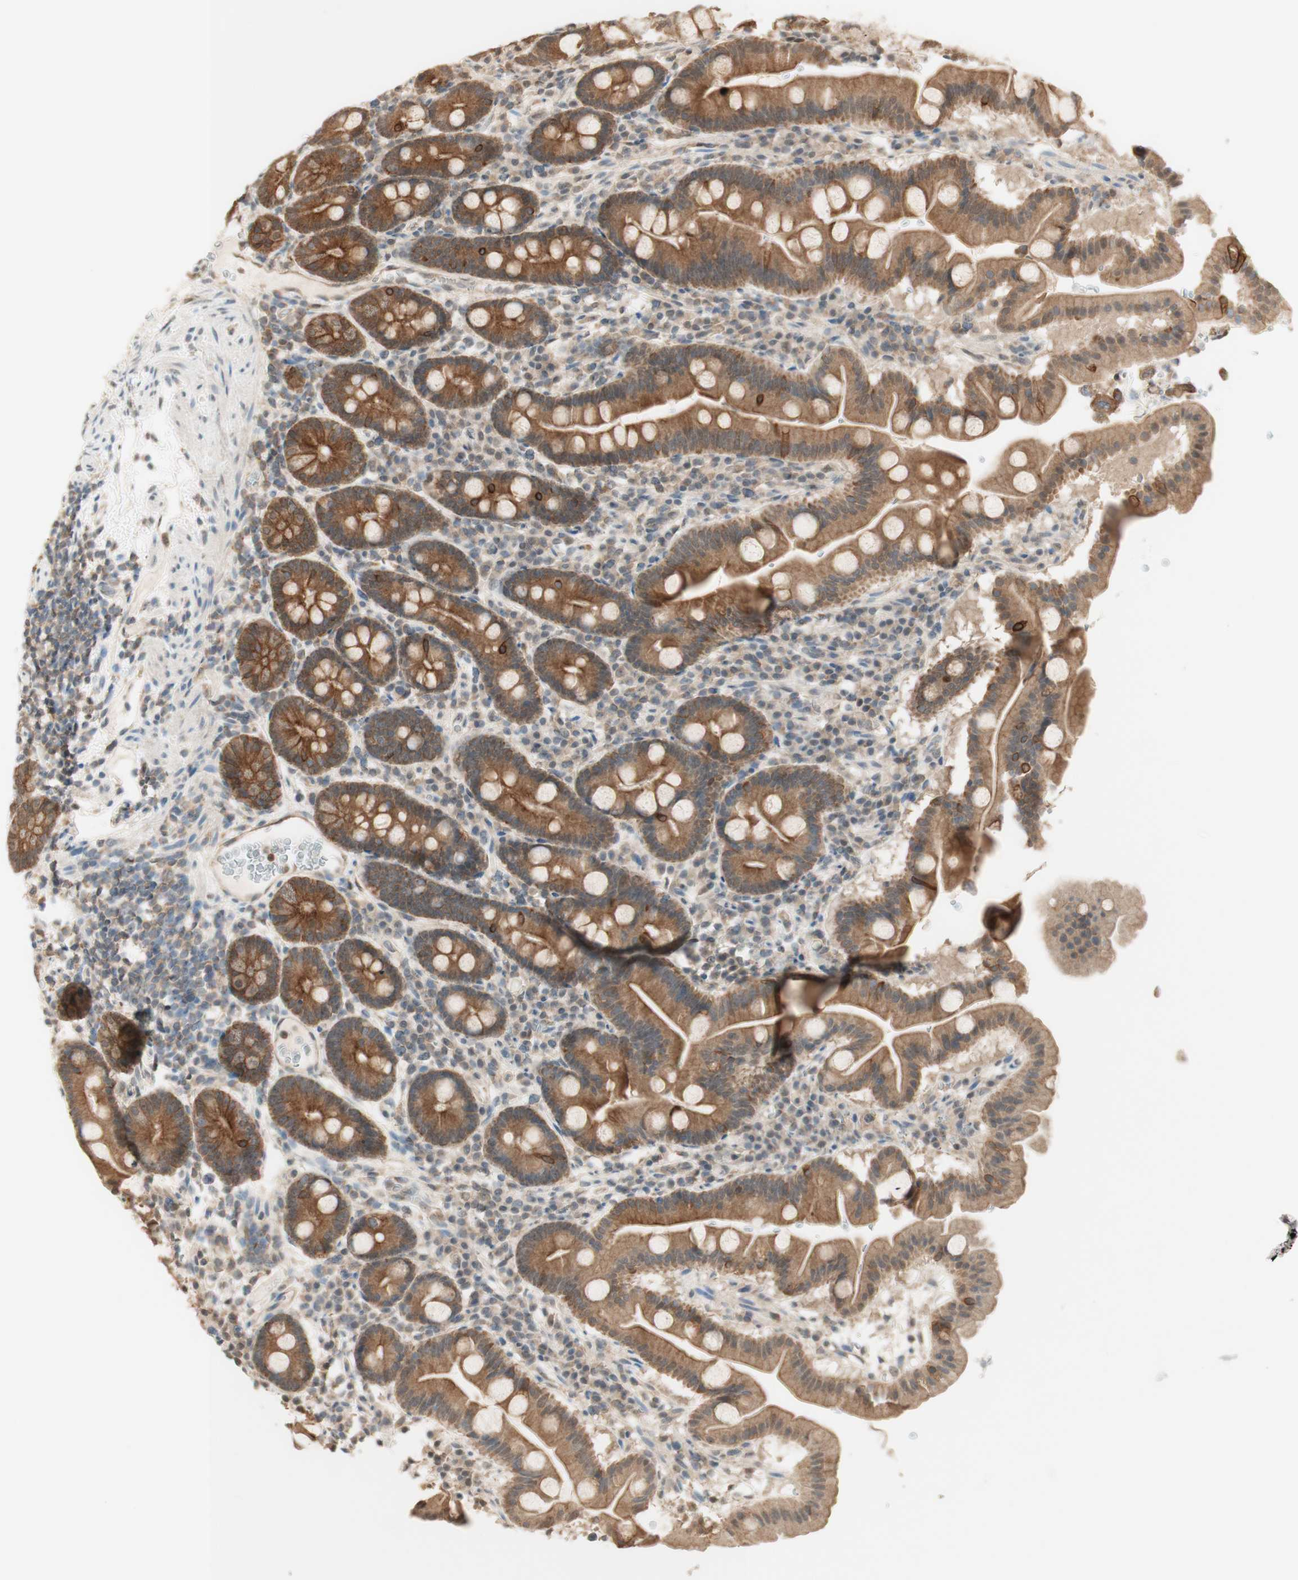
{"staining": {"intensity": "moderate", "quantity": ">75%", "location": "cytoplasmic/membranous"}, "tissue": "duodenum", "cell_type": "Glandular cells", "image_type": "normal", "snomed": [{"axis": "morphology", "description": "Normal tissue, NOS"}, {"axis": "topography", "description": "Duodenum"}], "caption": "IHC (DAB) staining of unremarkable human duodenum reveals moderate cytoplasmic/membranous protein positivity in about >75% of glandular cells.", "gene": "SPINT2", "patient": {"sex": "male", "age": 50}}